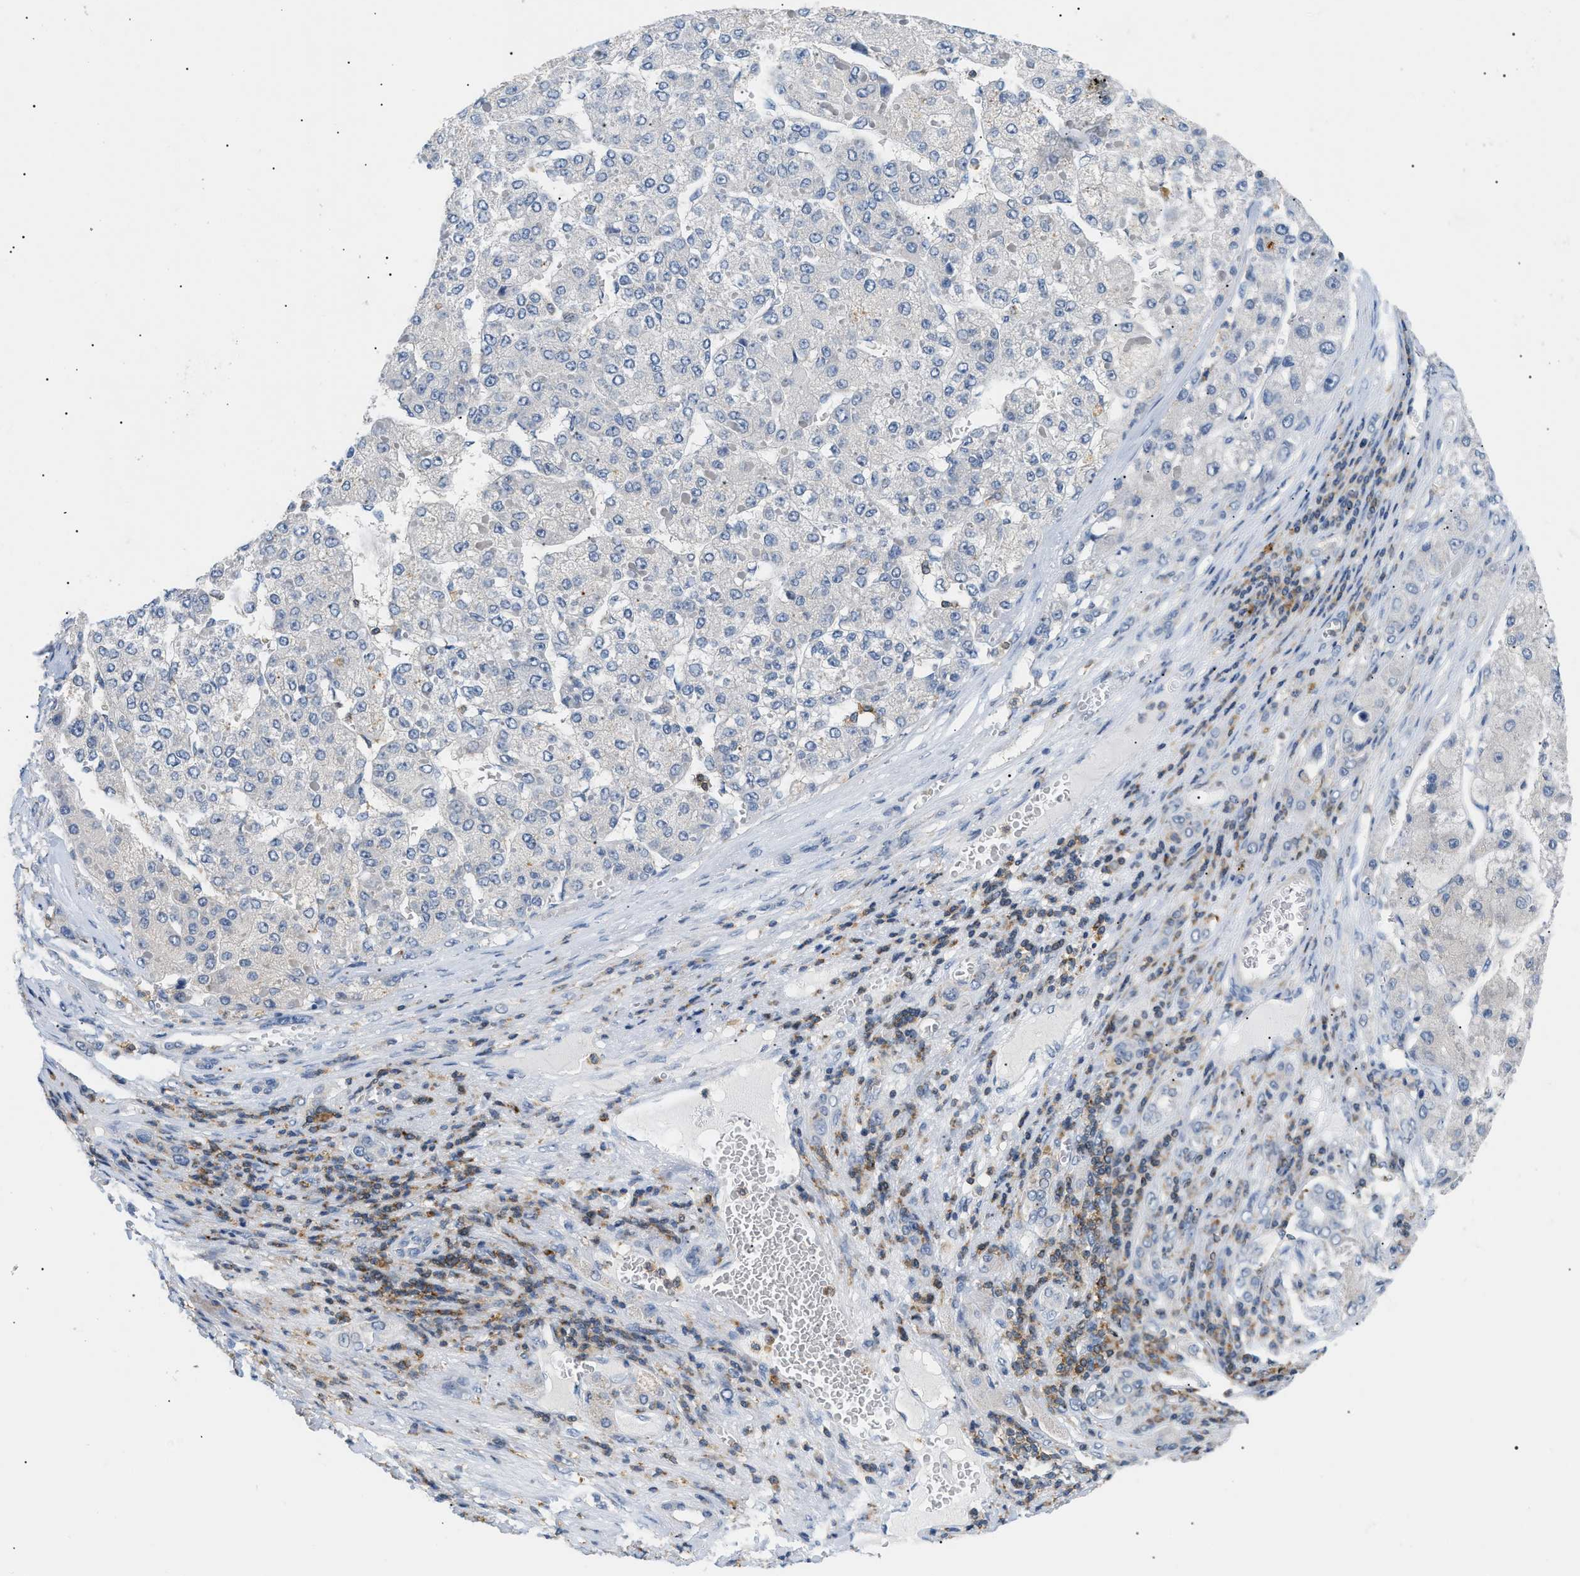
{"staining": {"intensity": "negative", "quantity": "none", "location": "none"}, "tissue": "liver cancer", "cell_type": "Tumor cells", "image_type": "cancer", "snomed": [{"axis": "morphology", "description": "Carcinoma, Hepatocellular, NOS"}, {"axis": "topography", "description": "Liver"}], "caption": "Human liver hepatocellular carcinoma stained for a protein using immunohistochemistry shows no staining in tumor cells.", "gene": "INPP5D", "patient": {"sex": "female", "age": 73}}